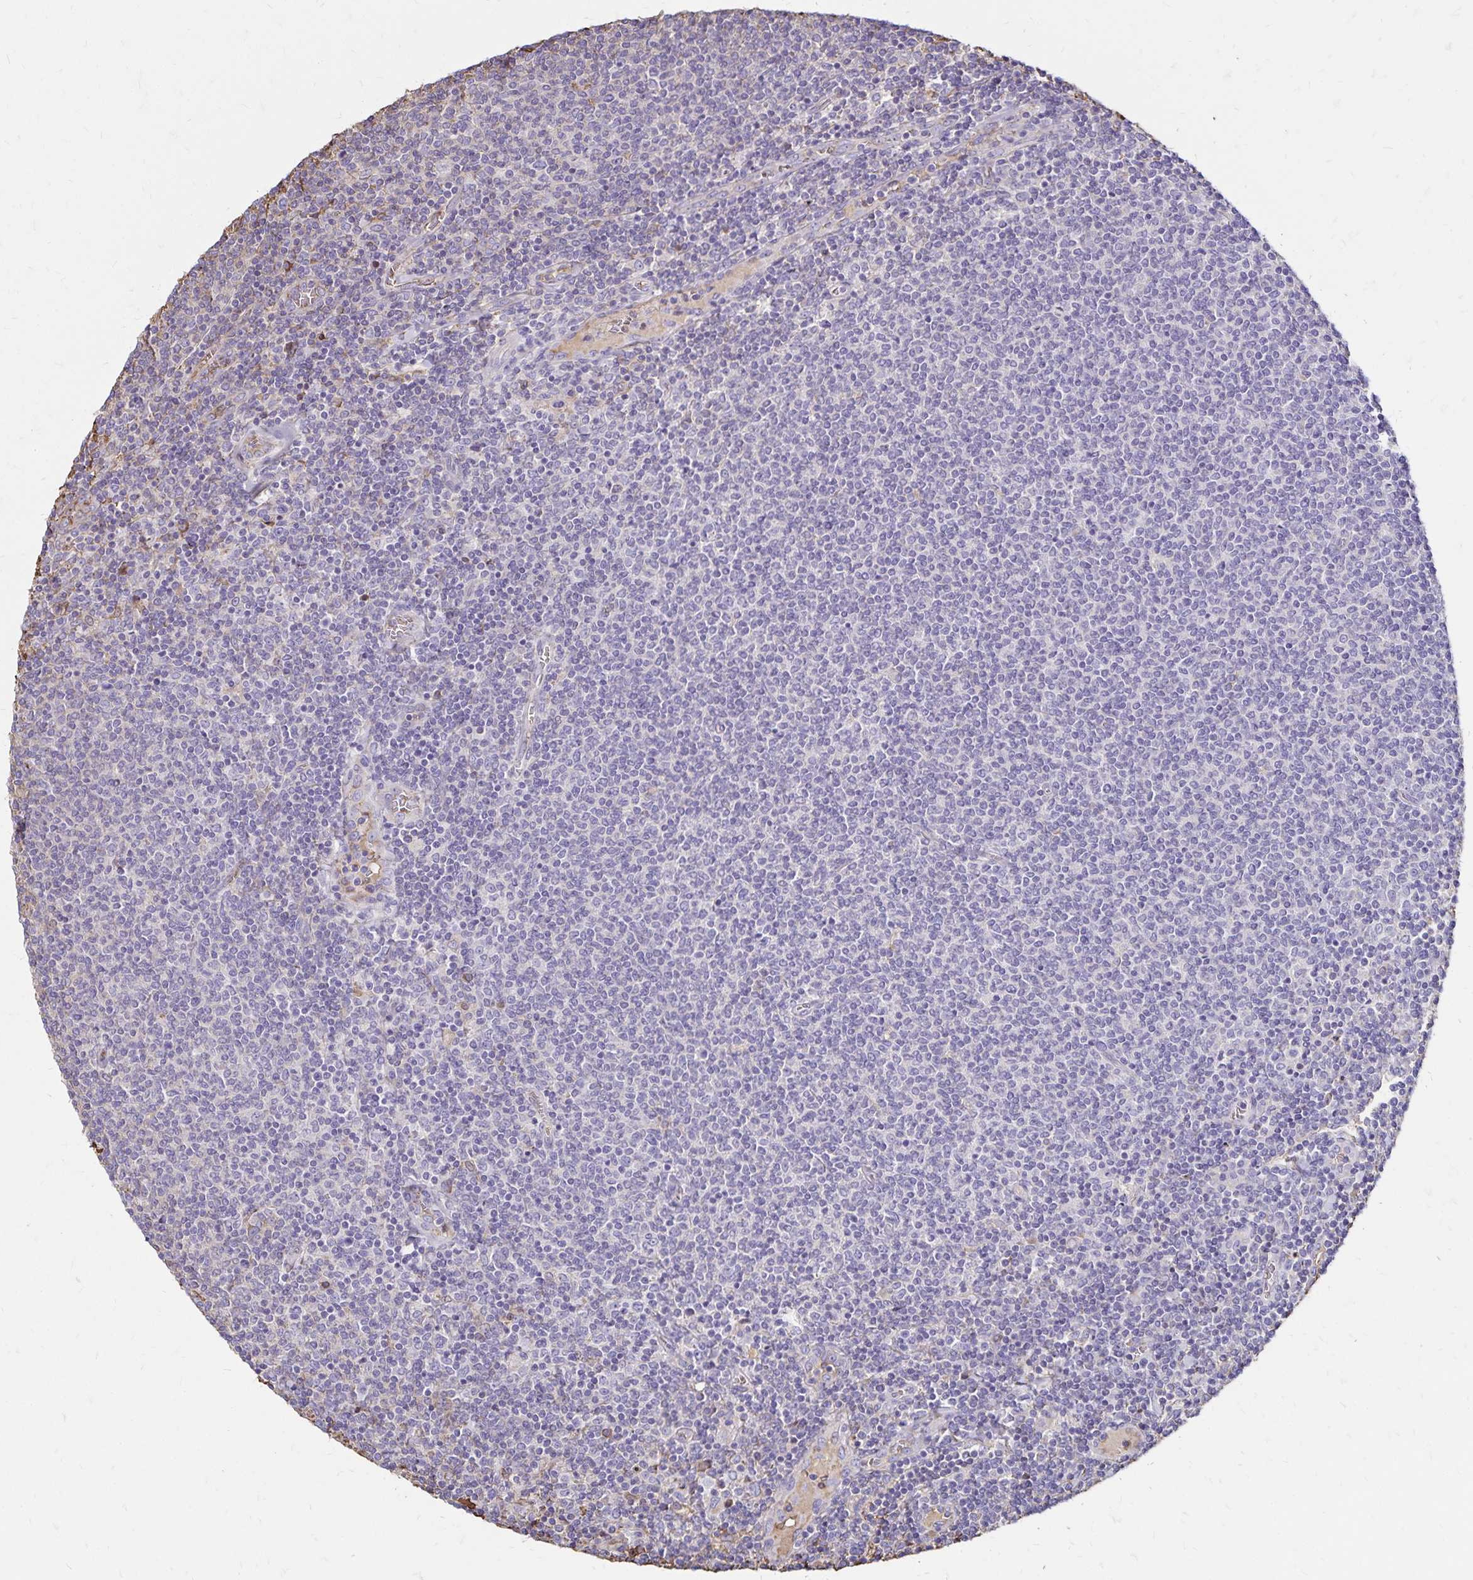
{"staining": {"intensity": "negative", "quantity": "none", "location": "none"}, "tissue": "lymphoma", "cell_type": "Tumor cells", "image_type": "cancer", "snomed": [{"axis": "morphology", "description": "Malignant lymphoma, non-Hodgkin's type, Low grade"}, {"axis": "topography", "description": "Lymph node"}], "caption": "An image of lymphoma stained for a protein displays no brown staining in tumor cells. Nuclei are stained in blue.", "gene": "KISS1", "patient": {"sex": "male", "age": 52}}